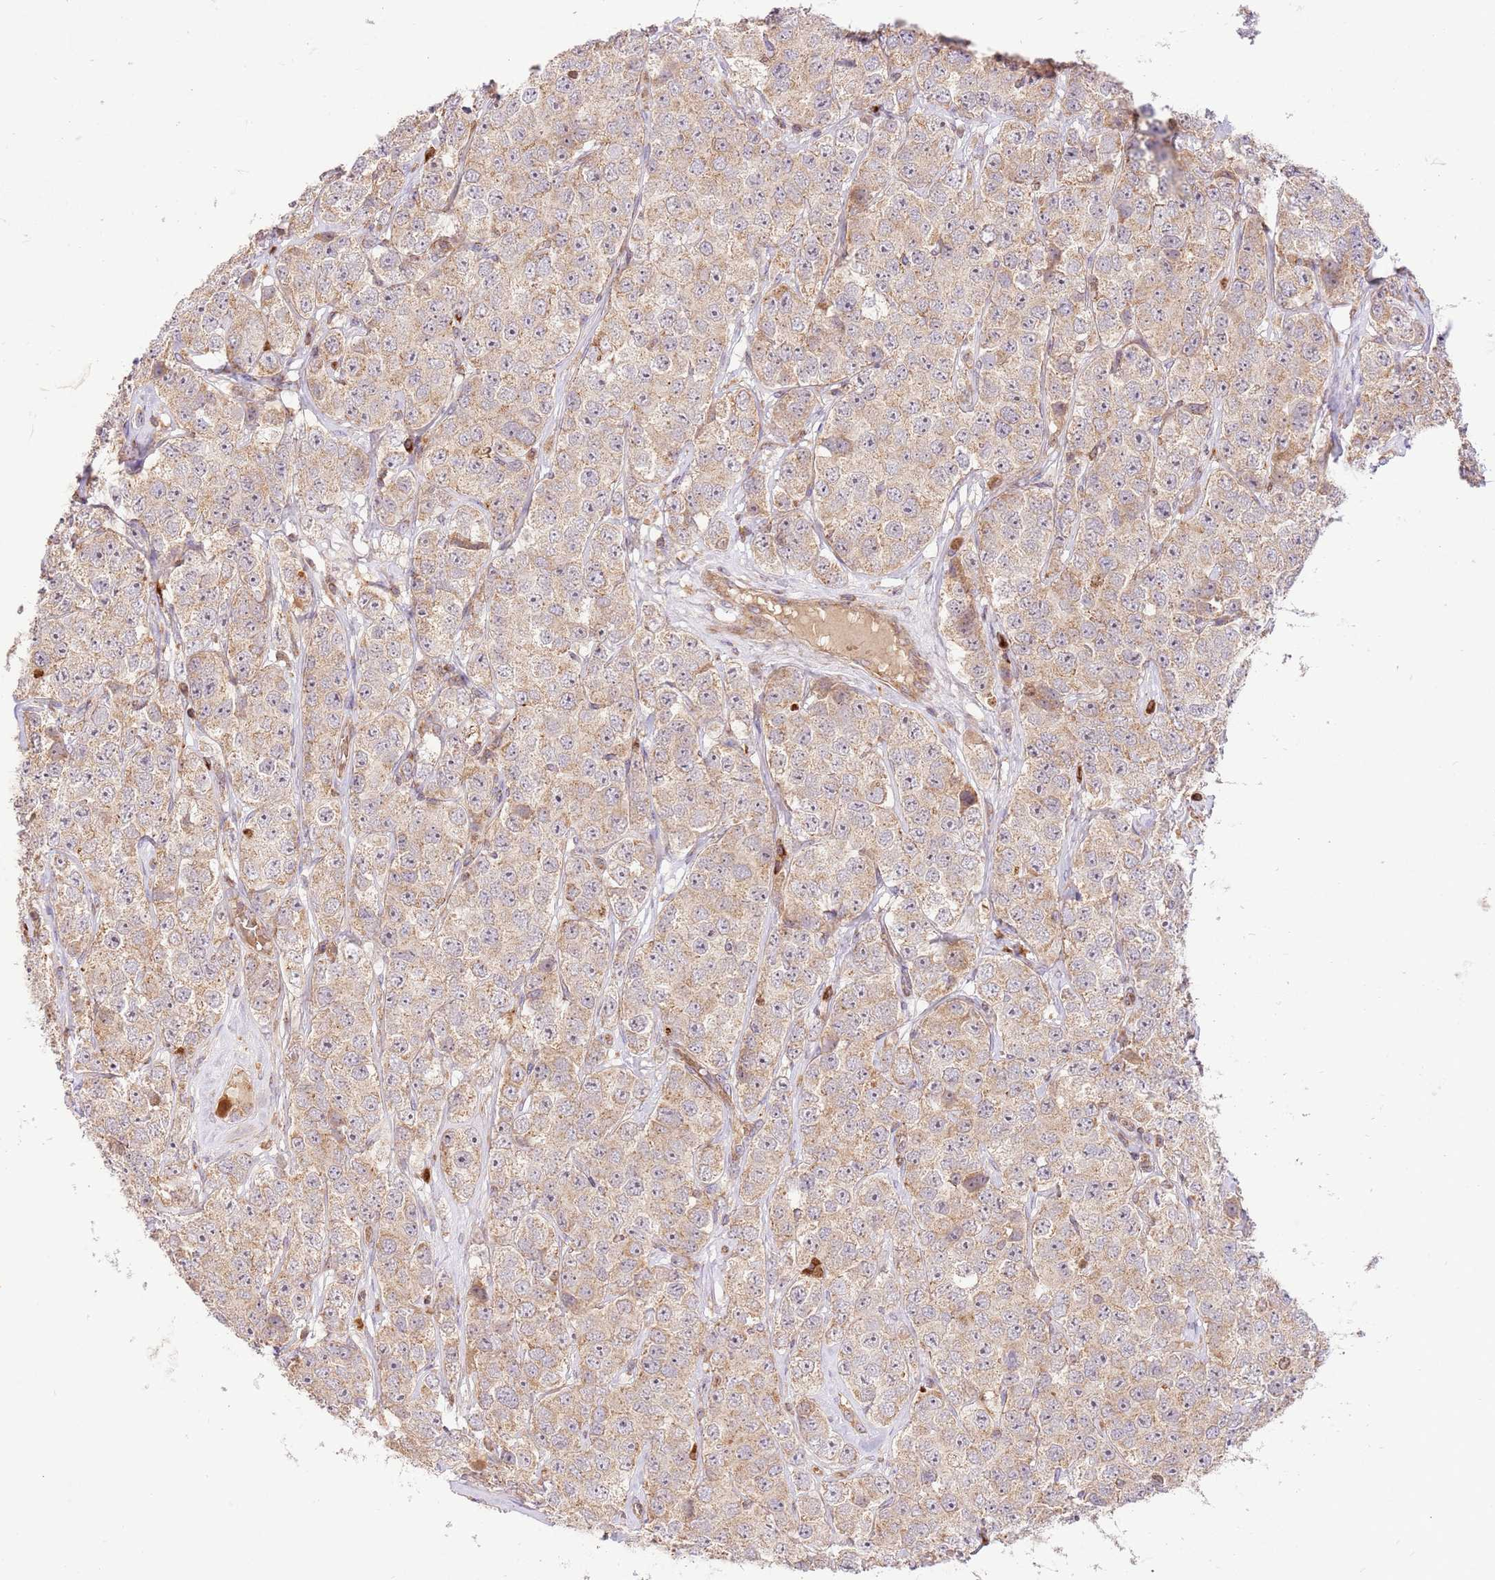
{"staining": {"intensity": "weak", "quantity": ">75%", "location": "cytoplasmic/membranous"}, "tissue": "testis cancer", "cell_type": "Tumor cells", "image_type": "cancer", "snomed": [{"axis": "morphology", "description": "Seminoma, NOS"}, {"axis": "topography", "description": "Testis"}], "caption": "Weak cytoplasmic/membranous expression for a protein is seen in about >75% of tumor cells of testis seminoma using immunohistochemistry.", "gene": "SPATA2L", "patient": {"sex": "male", "age": 28}}